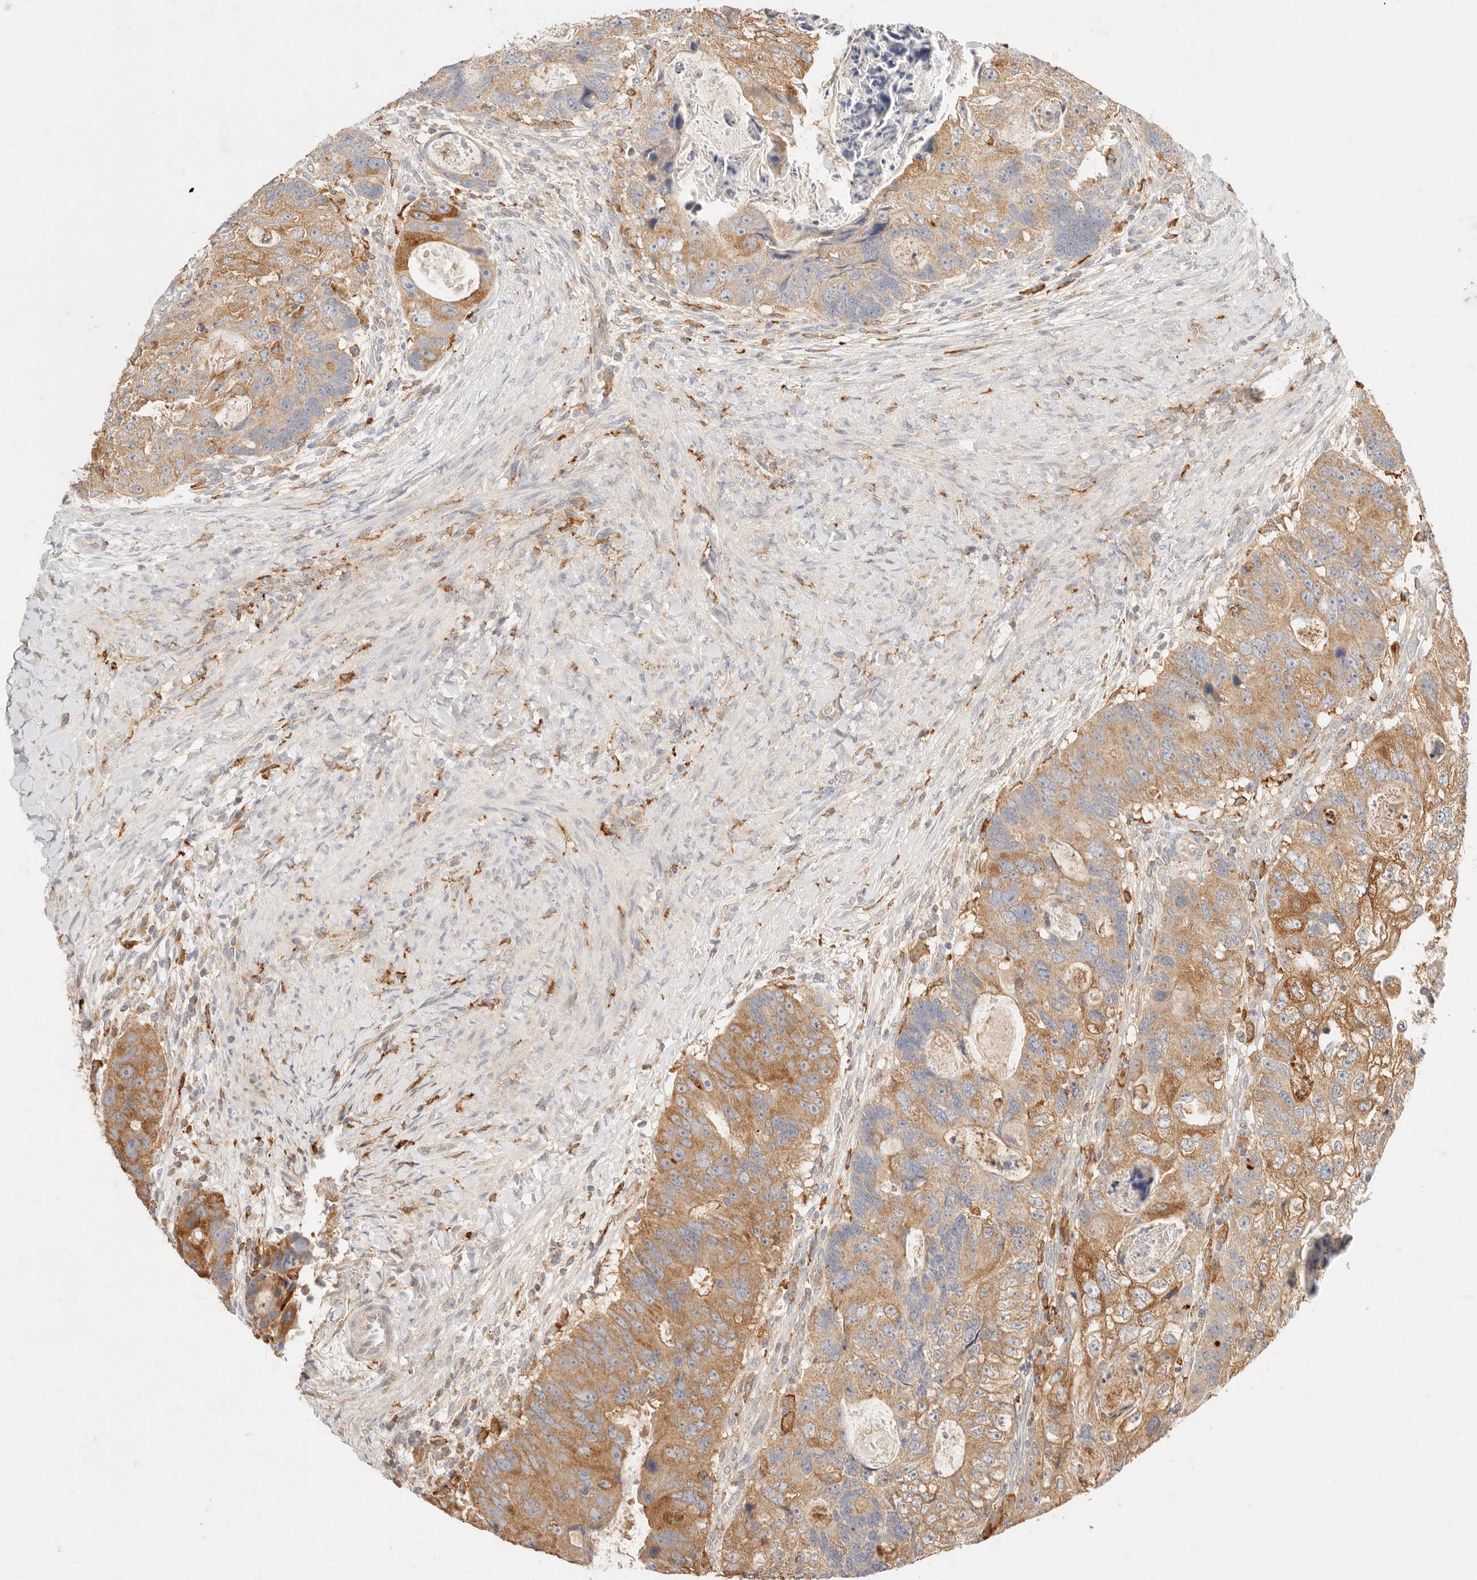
{"staining": {"intensity": "moderate", "quantity": ">75%", "location": "cytoplasmic/membranous"}, "tissue": "colorectal cancer", "cell_type": "Tumor cells", "image_type": "cancer", "snomed": [{"axis": "morphology", "description": "Adenocarcinoma, NOS"}, {"axis": "topography", "description": "Rectum"}], "caption": "Protein expression analysis of human colorectal adenocarcinoma reveals moderate cytoplasmic/membranous expression in approximately >75% of tumor cells. (Brightfield microscopy of DAB IHC at high magnification).", "gene": "HK2", "patient": {"sex": "male", "age": 59}}